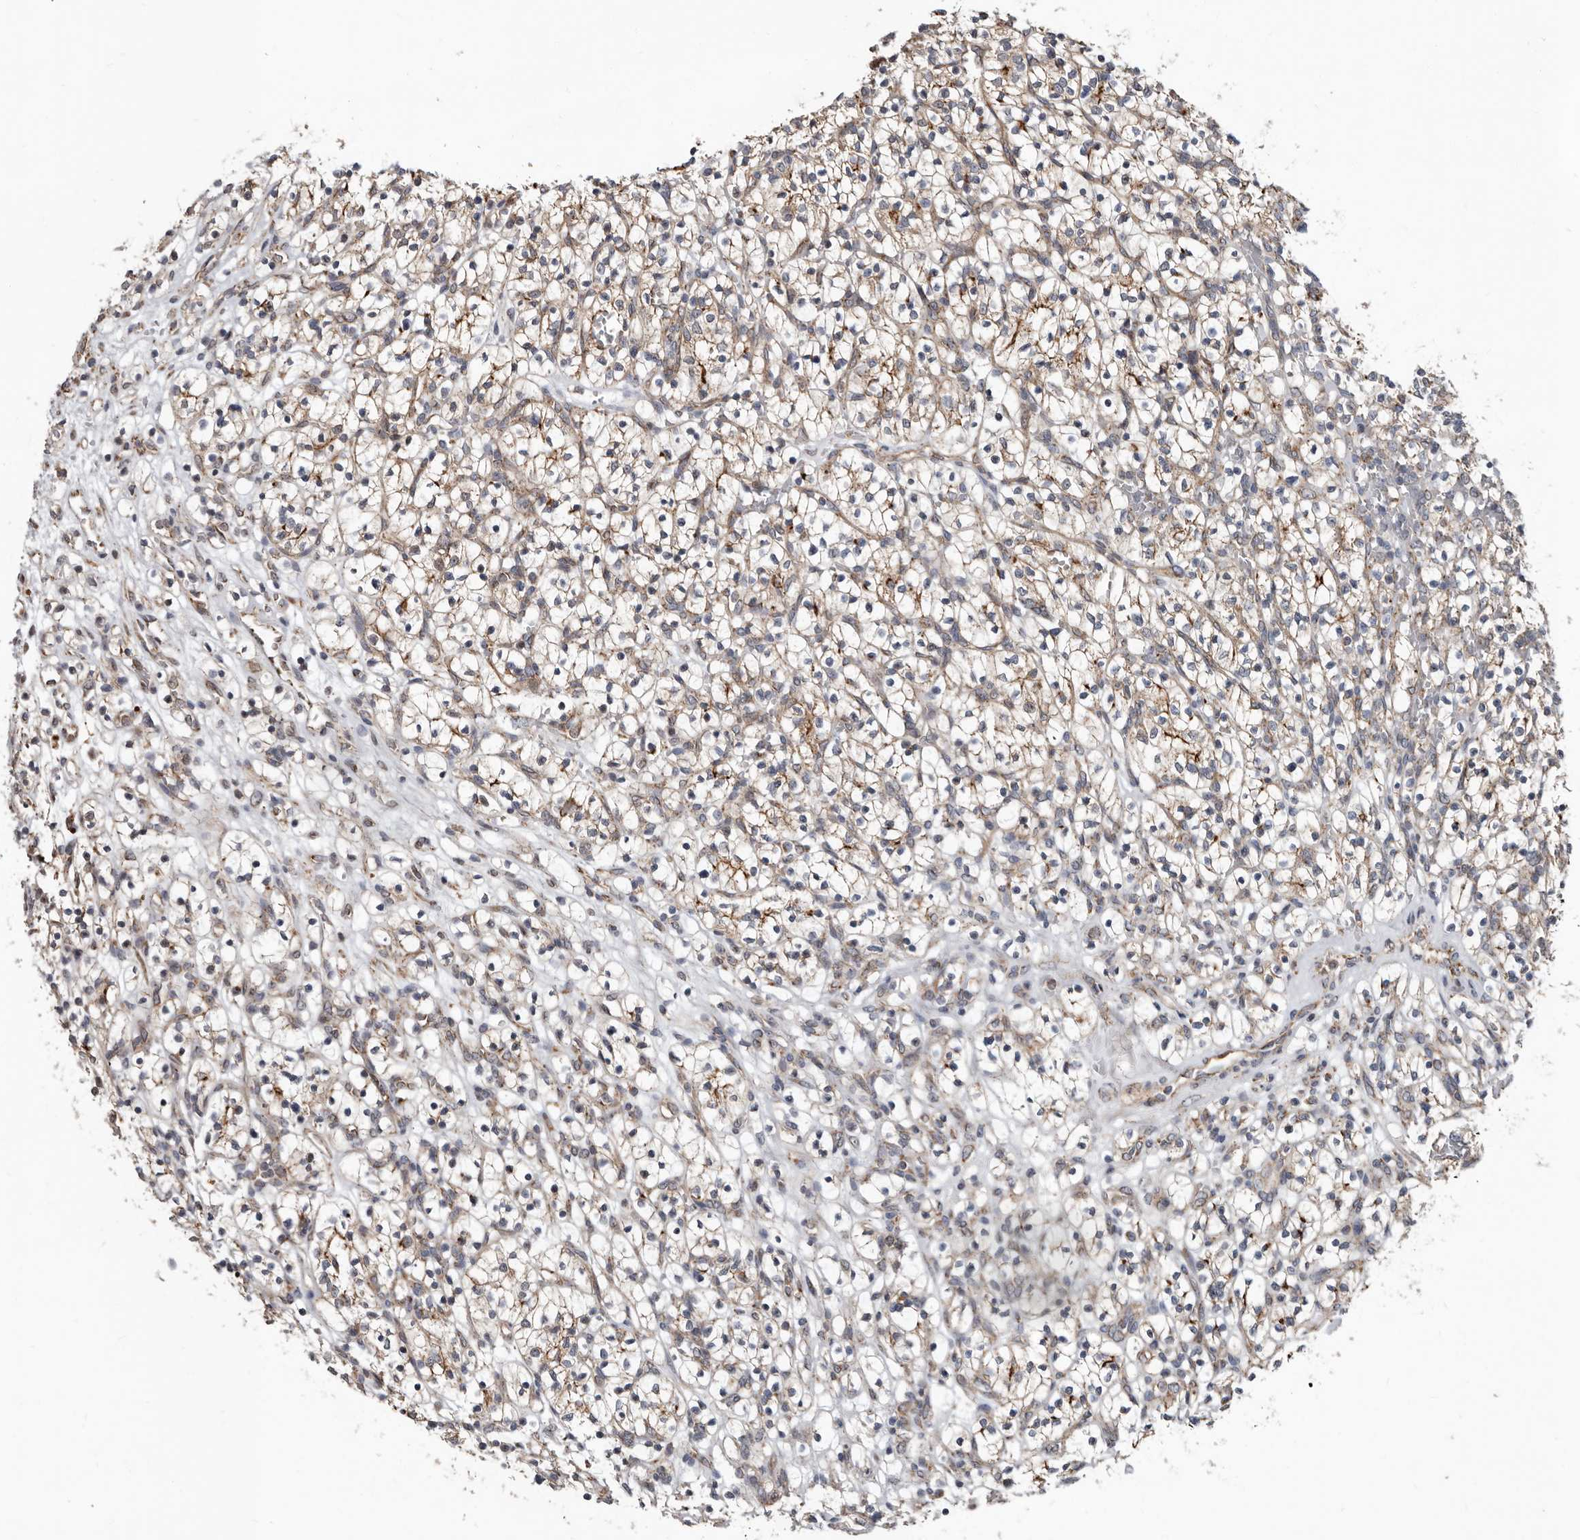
{"staining": {"intensity": "weak", "quantity": "25%-75%", "location": "cytoplasmic/membranous"}, "tissue": "renal cancer", "cell_type": "Tumor cells", "image_type": "cancer", "snomed": [{"axis": "morphology", "description": "Adenocarcinoma, NOS"}, {"axis": "topography", "description": "Kidney"}], "caption": "There is low levels of weak cytoplasmic/membranous positivity in tumor cells of renal cancer, as demonstrated by immunohistochemical staining (brown color).", "gene": "MRPL18", "patient": {"sex": "female", "age": 57}}